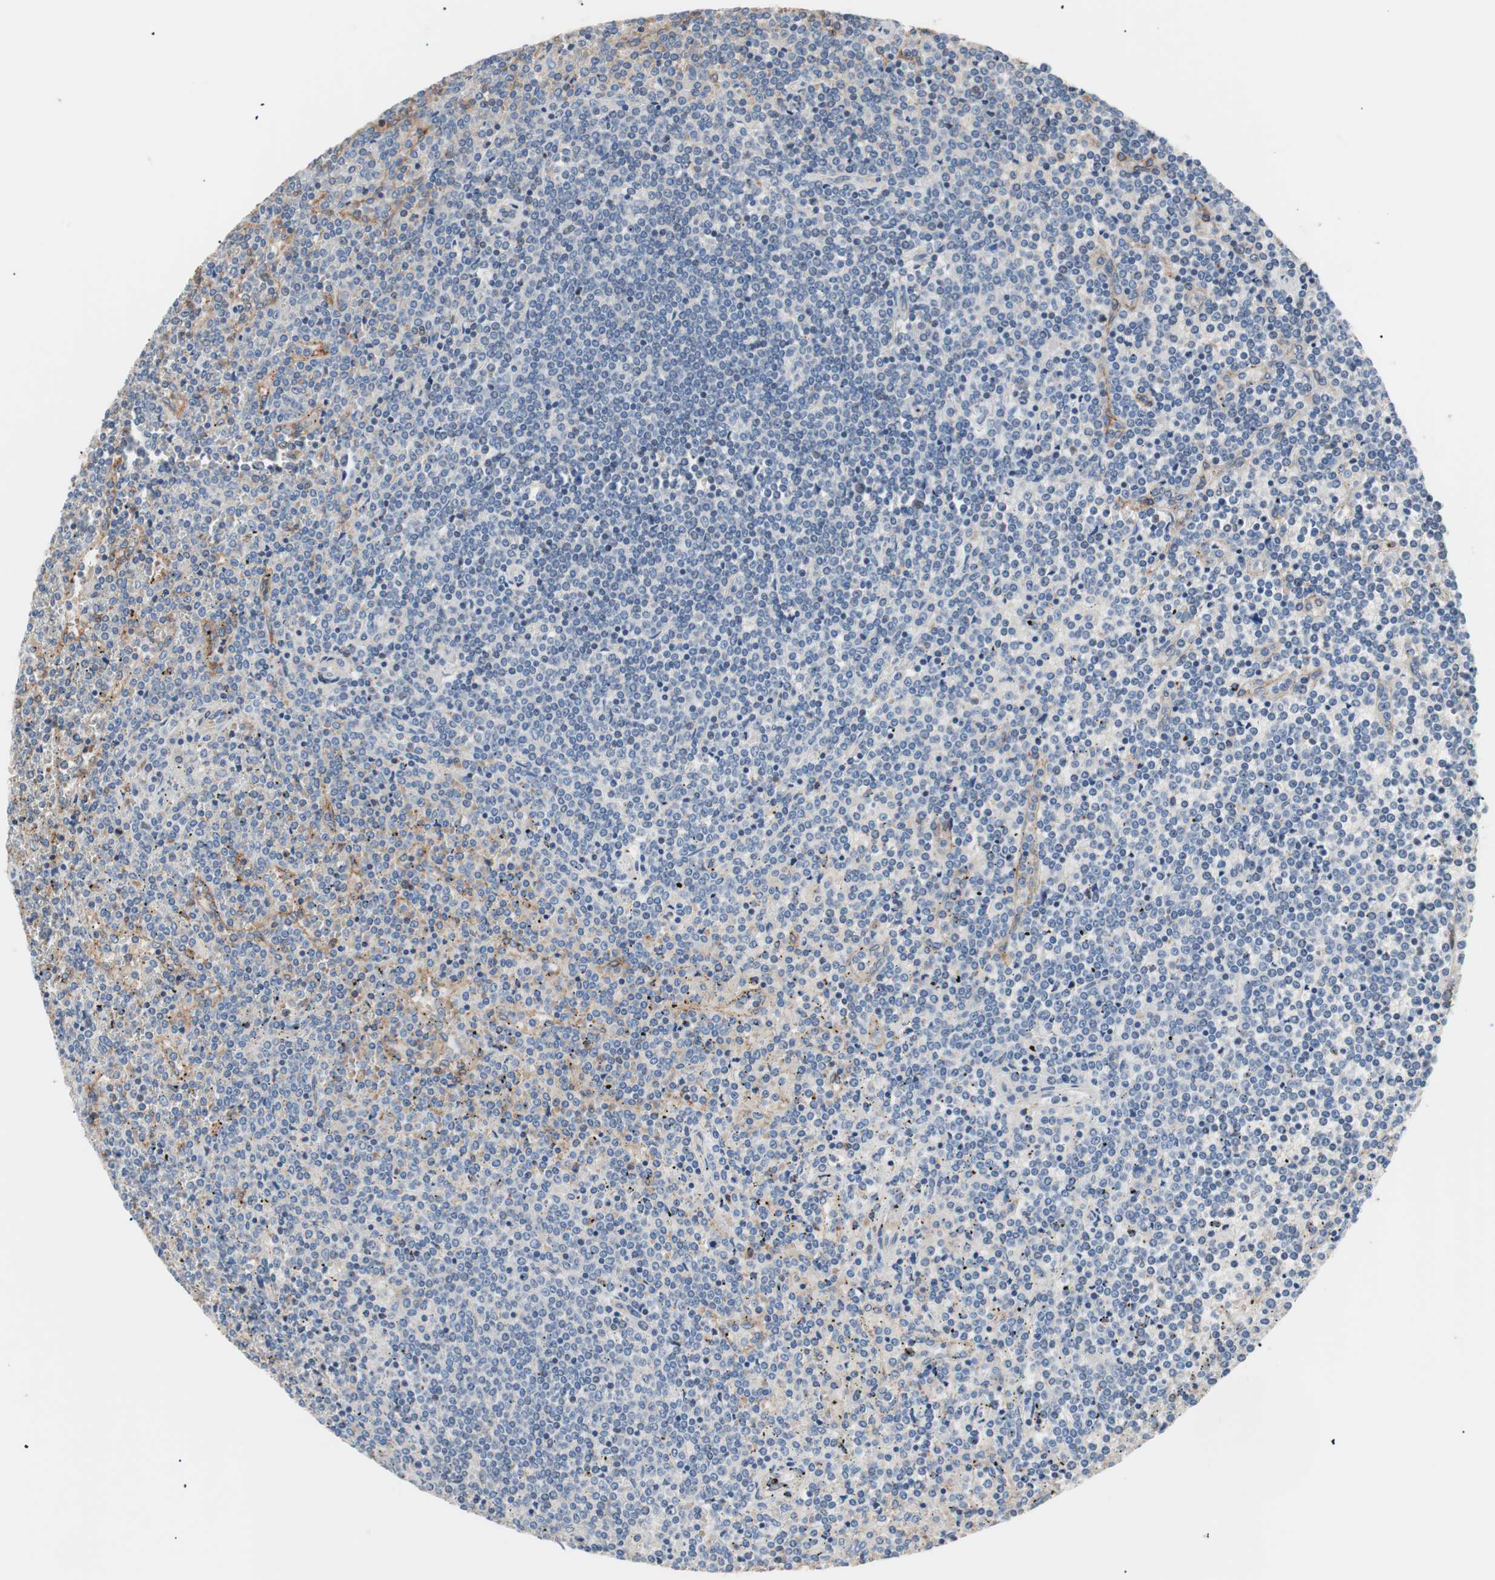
{"staining": {"intensity": "negative", "quantity": "none", "location": "none"}, "tissue": "lymphoma", "cell_type": "Tumor cells", "image_type": "cancer", "snomed": [{"axis": "morphology", "description": "Malignant lymphoma, non-Hodgkin's type, Low grade"}, {"axis": "topography", "description": "Spleen"}], "caption": "A photomicrograph of lymphoma stained for a protein exhibits no brown staining in tumor cells. (Brightfield microscopy of DAB (3,3'-diaminobenzidine) immunohistochemistry at high magnification).", "gene": "GPR160", "patient": {"sex": "female", "age": 19}}